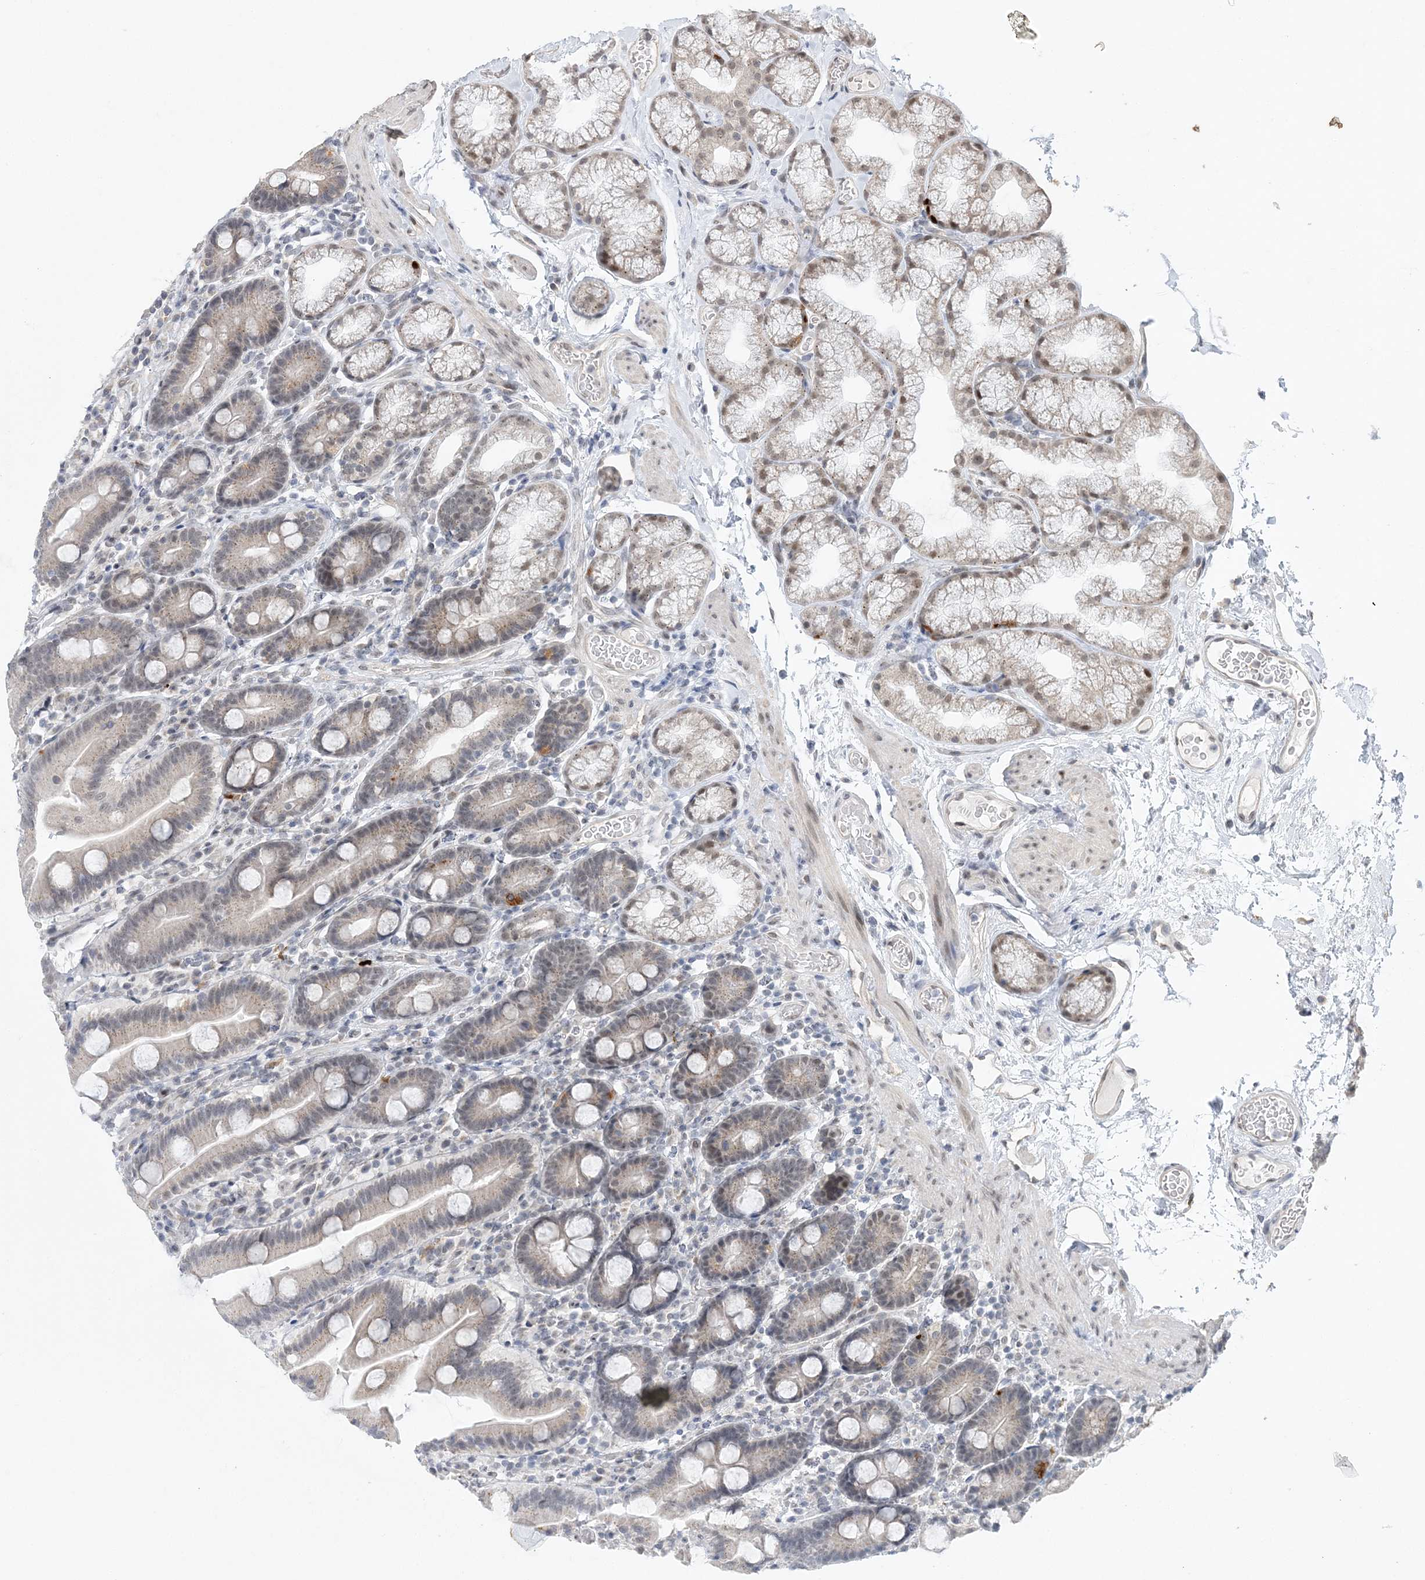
{"staining": {"intensity": "weak", "quantity": "25%-75%", "location": "cytoplasmic/membranous"}, "tissue": "duodenum", "cell_type": "Glandular cells", "image_type": "normal", "snomed": [{"axis": "morphology", "description": "Normal tissue, NOS"}, {"axis": "topography", "description": "Duodenum"}], "caption": "Immunohistochemical staining of benign human duodenum demonstrates weak cytoplasmic/membranous protein staining in approximately 25%-75% of glandular cells. Using DAB (3,3'-diaminobenzidine) (brown) and hematoxylin (blue) stains, captured at high magnification using brightfield microscopy.", "gene": "WAC", "patient": {"sex": "male", "age": 55}}